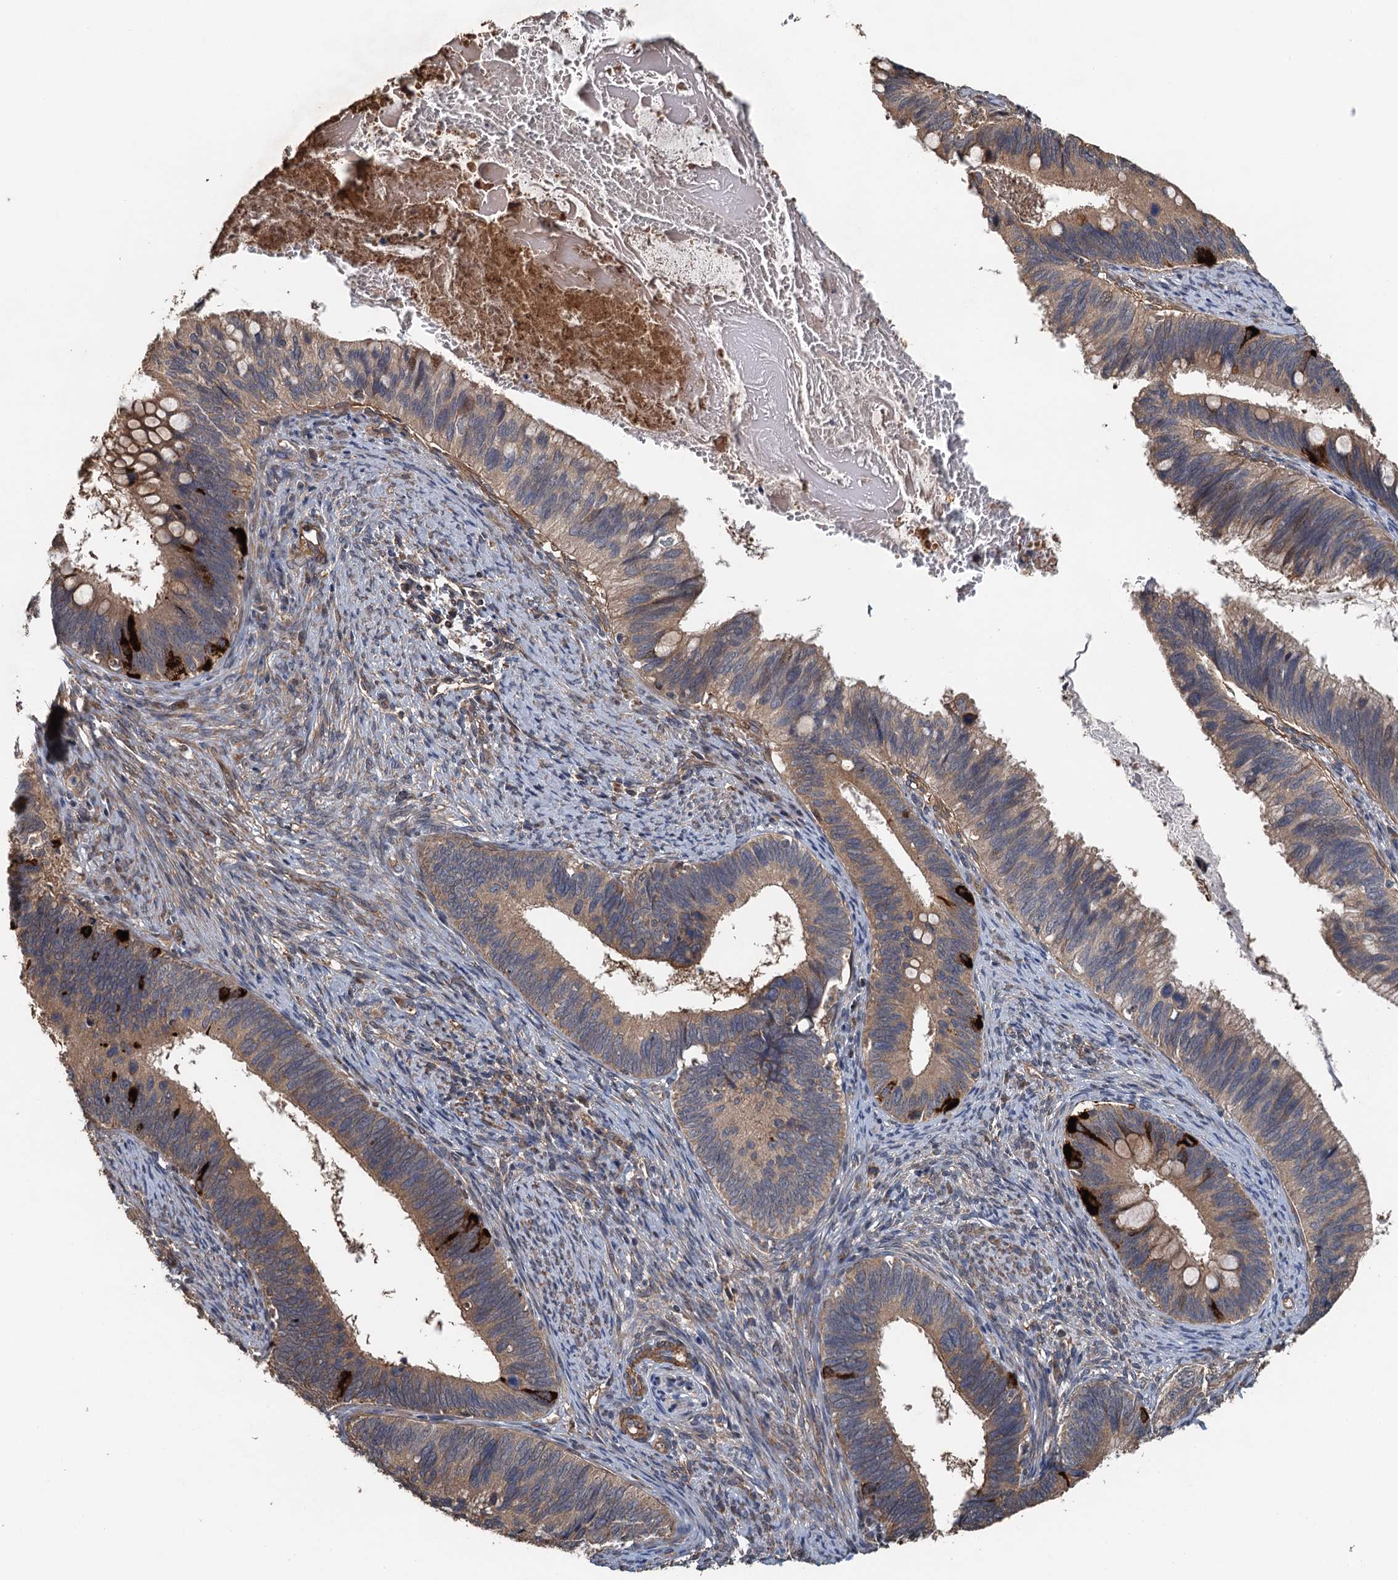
{"staining": {"intensity": "moderate", "quantity": ">75%", "location": "cytoplasmic/membranous"}, "tissue": "cervical cancer", "cell_type": "Tumor cells", "image_type": "cancer", "snomed": [{"axis": "morphology", "description": "Adenocarcinoma, NOS"}, {"axis": "topography", "description": "Cervix"}], "caption": "Immunohistochemistry (IHC) (DAB (3,3'-diaminobenzidine)) staining of human cervical adenocarcinoma exhibits moderate cytoplasmic/membranous protein staining in about >75% of tumor cells. (Stains: DAB in brown, nuclei in blue, Microscopy: brightfield microscopy at high magnification).", "gene": "MEAK7", "patient": {"sex": "female", "age": 42}}